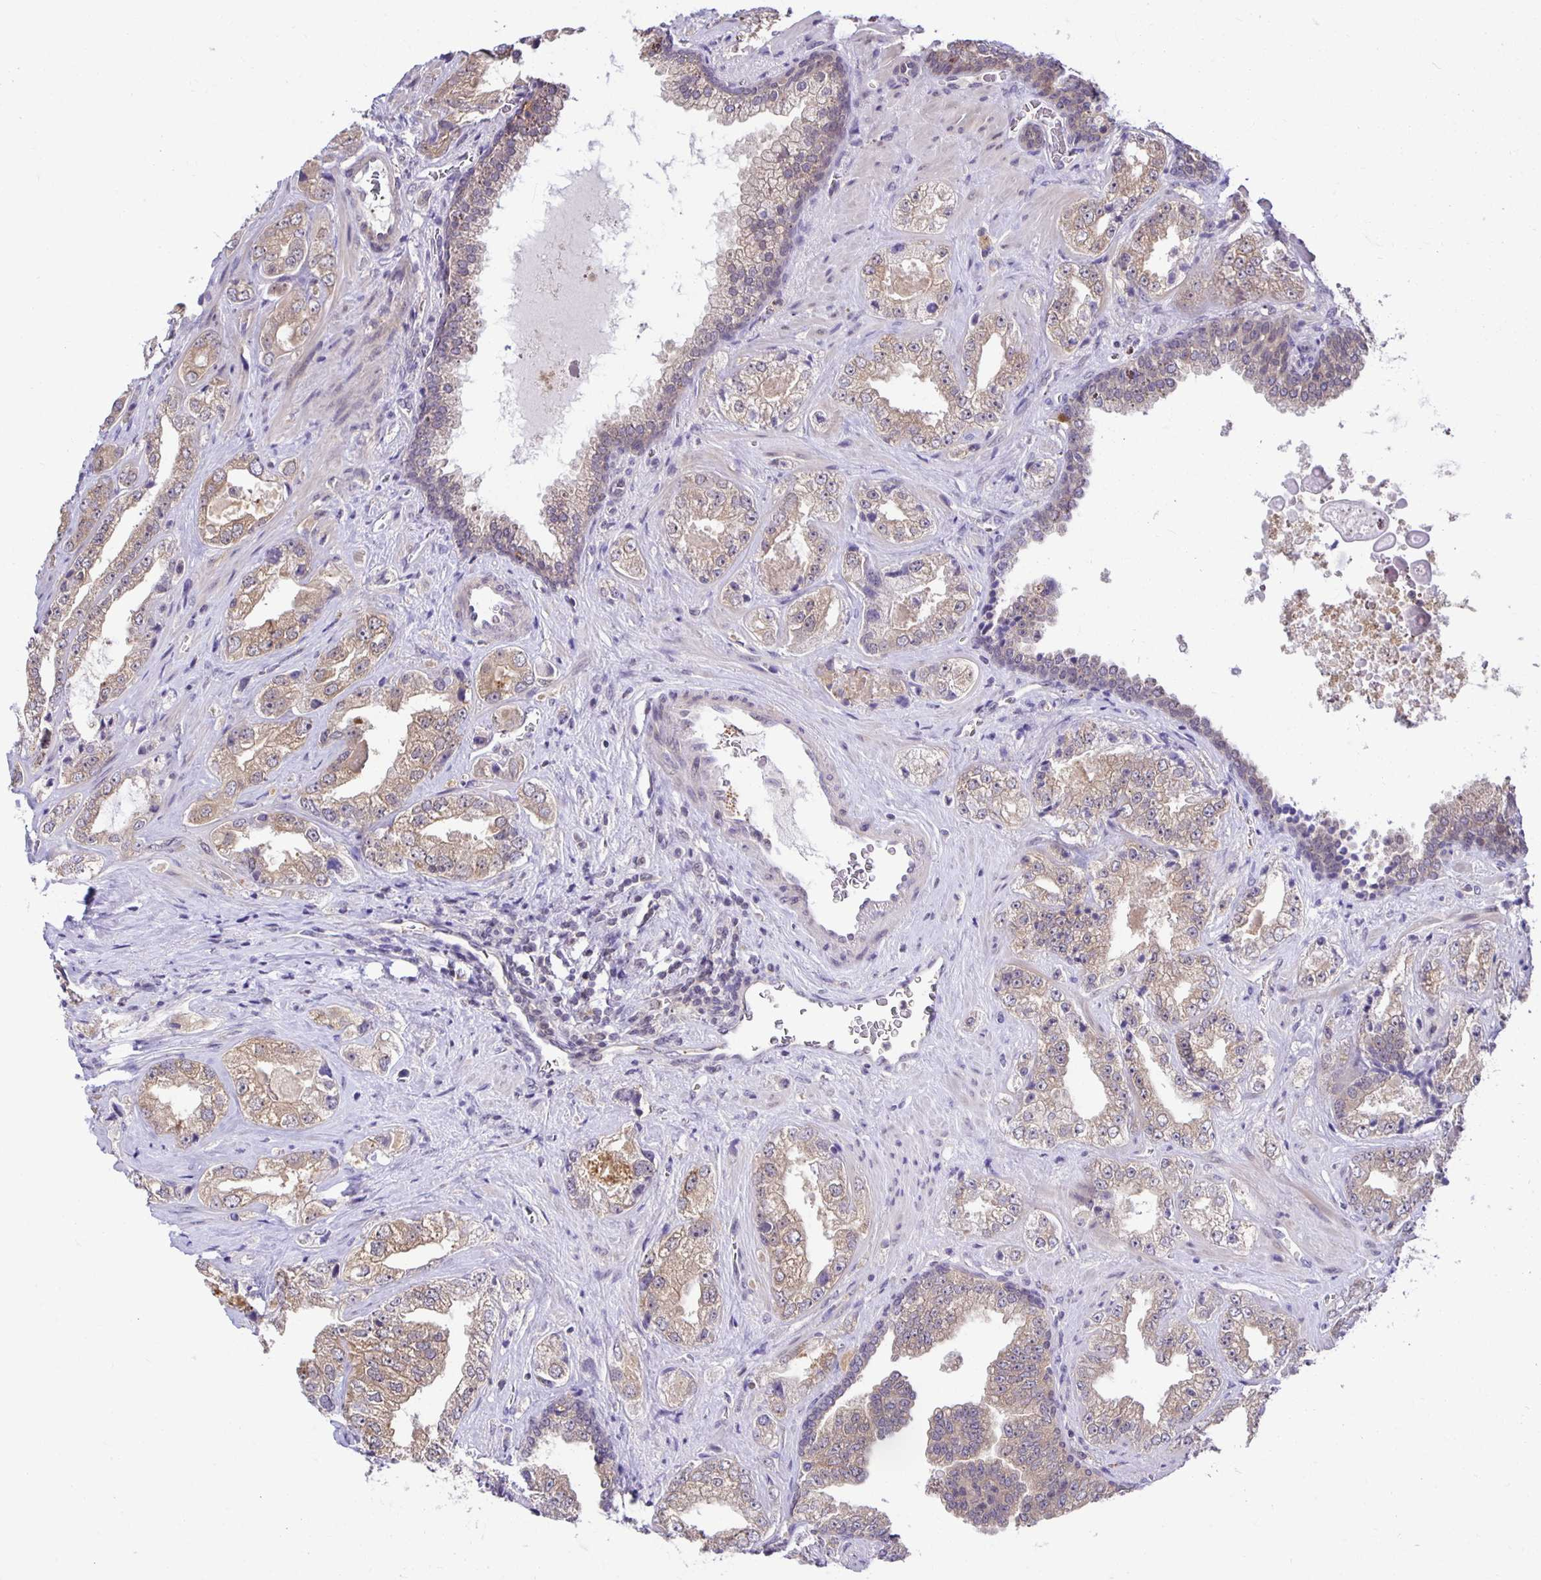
{"staining": {"intensity": "weak", "quantity": "25%-75%", "location": "cytoplasmic/membranous"}, "tissue": "prostate cancer", "cell_type": "Tumor cells", "image_type": "cancer", "snomed": [{"axis": "morphology", "description": "Adenocarcinoma, High grade"}, {"axis": "topography", "description": "Prostate"}], "caption": "Immunohistochemical staining of adenocarcinoma (high-grade) (prostate) demonstrates low levels of weak cytoplasmic/membranous protein positivity in approximately 25%-75% of tumor cells.", "gene": "MIEN1", "patient": {"sex": "male", "age": 67}}